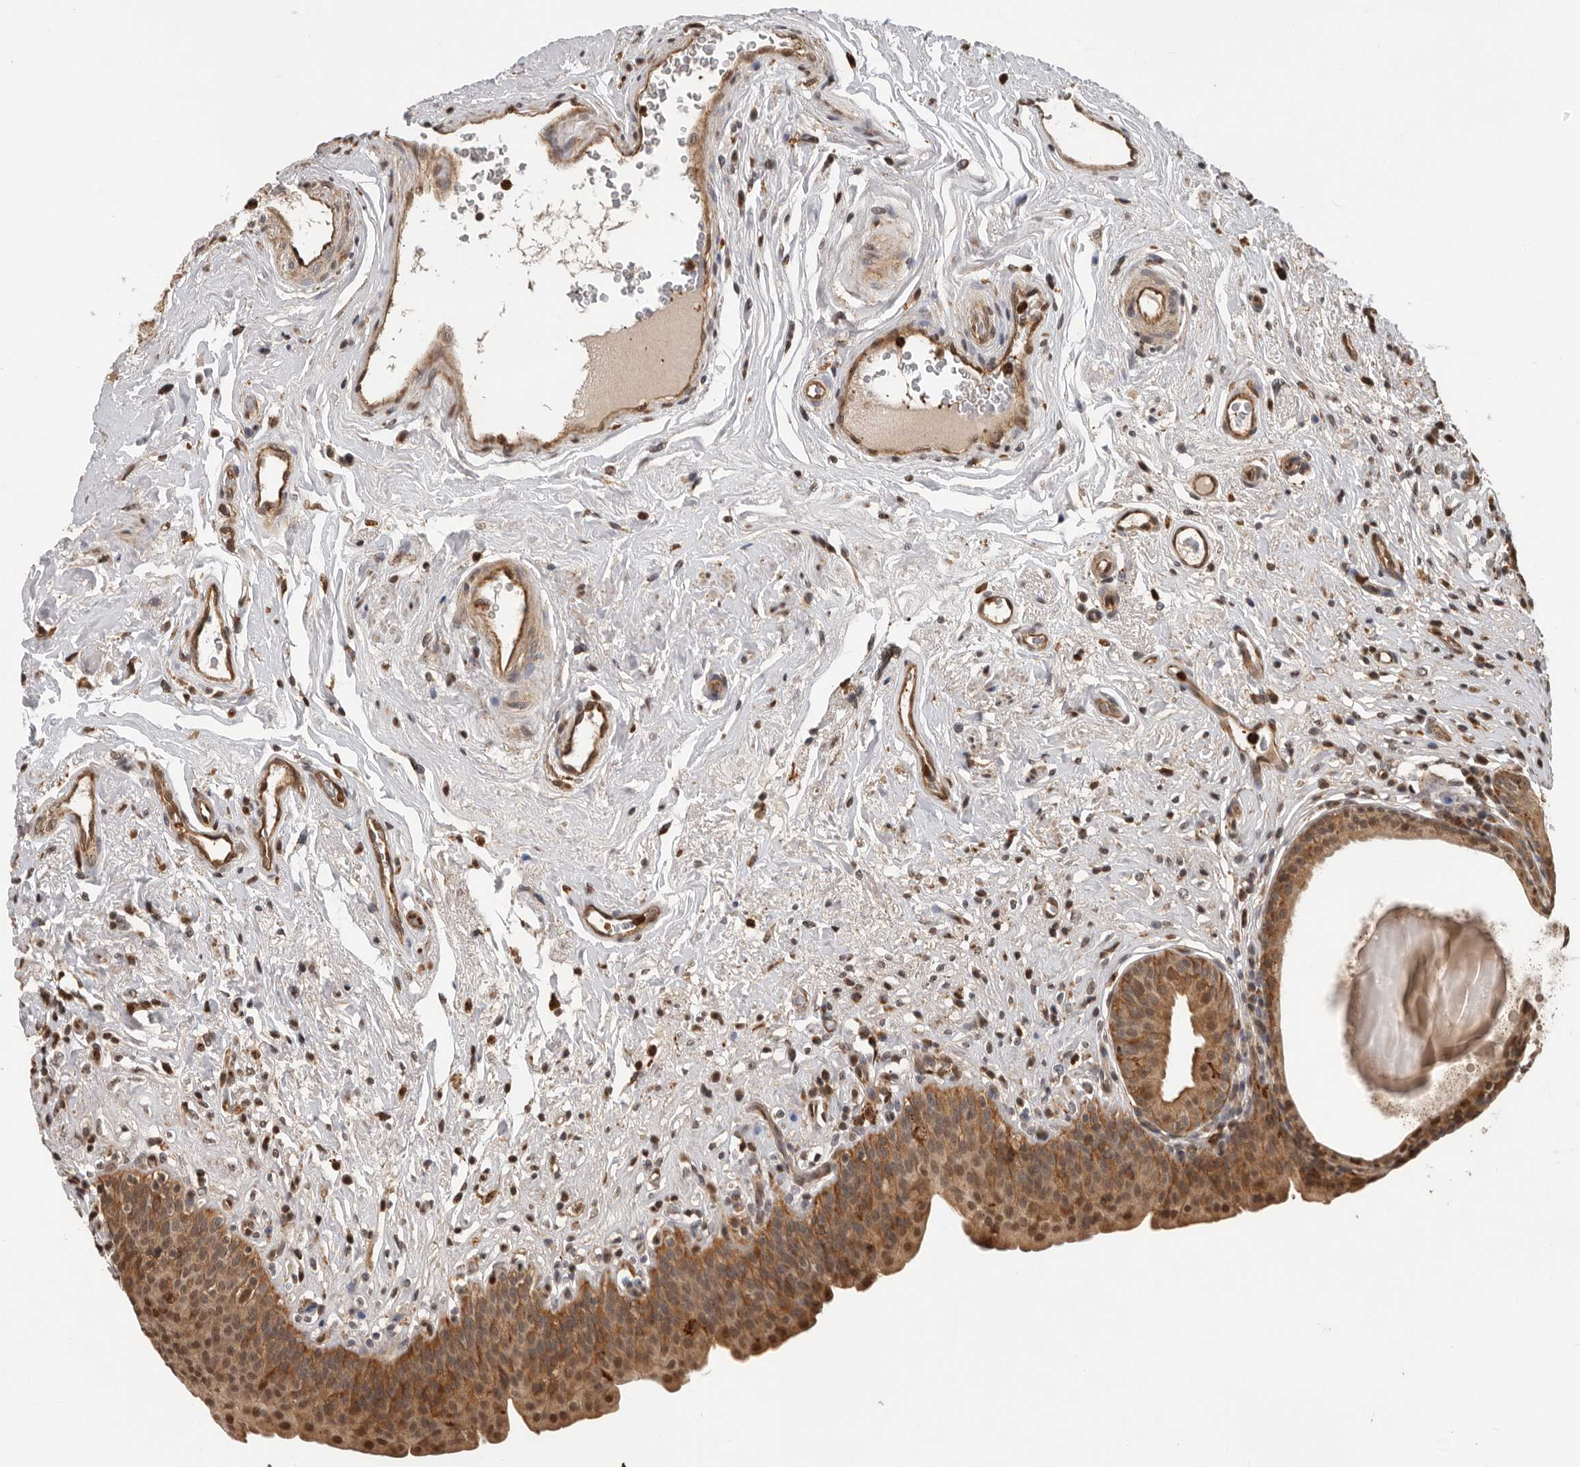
{"staining": {"intensity": "moderate", "quantity": ">75%", "location": "cytoplasmic/membranous,nuclear"}, "tissue": "urinary bladder", "cell_type": "Urothelial cells", "image_type": "normal", "snomed": [{"axis": "morphology", "description": "Normal tissue, NOS"}, {"axis": "topography", "description": "Urinary bladder"}], "caption": "Benign urinary bladder was stained to show a protein in brown. There is medium levels of moderate cytoplasmic/membranous,nuclear positivity in about >75% of urothelial cells. (DAB (3,3'-diaminobenzidine) IHC with brightfield microscopy, high magnification).", "gene": "RNF157", "patient": {"sex": "male", "age": 83}}